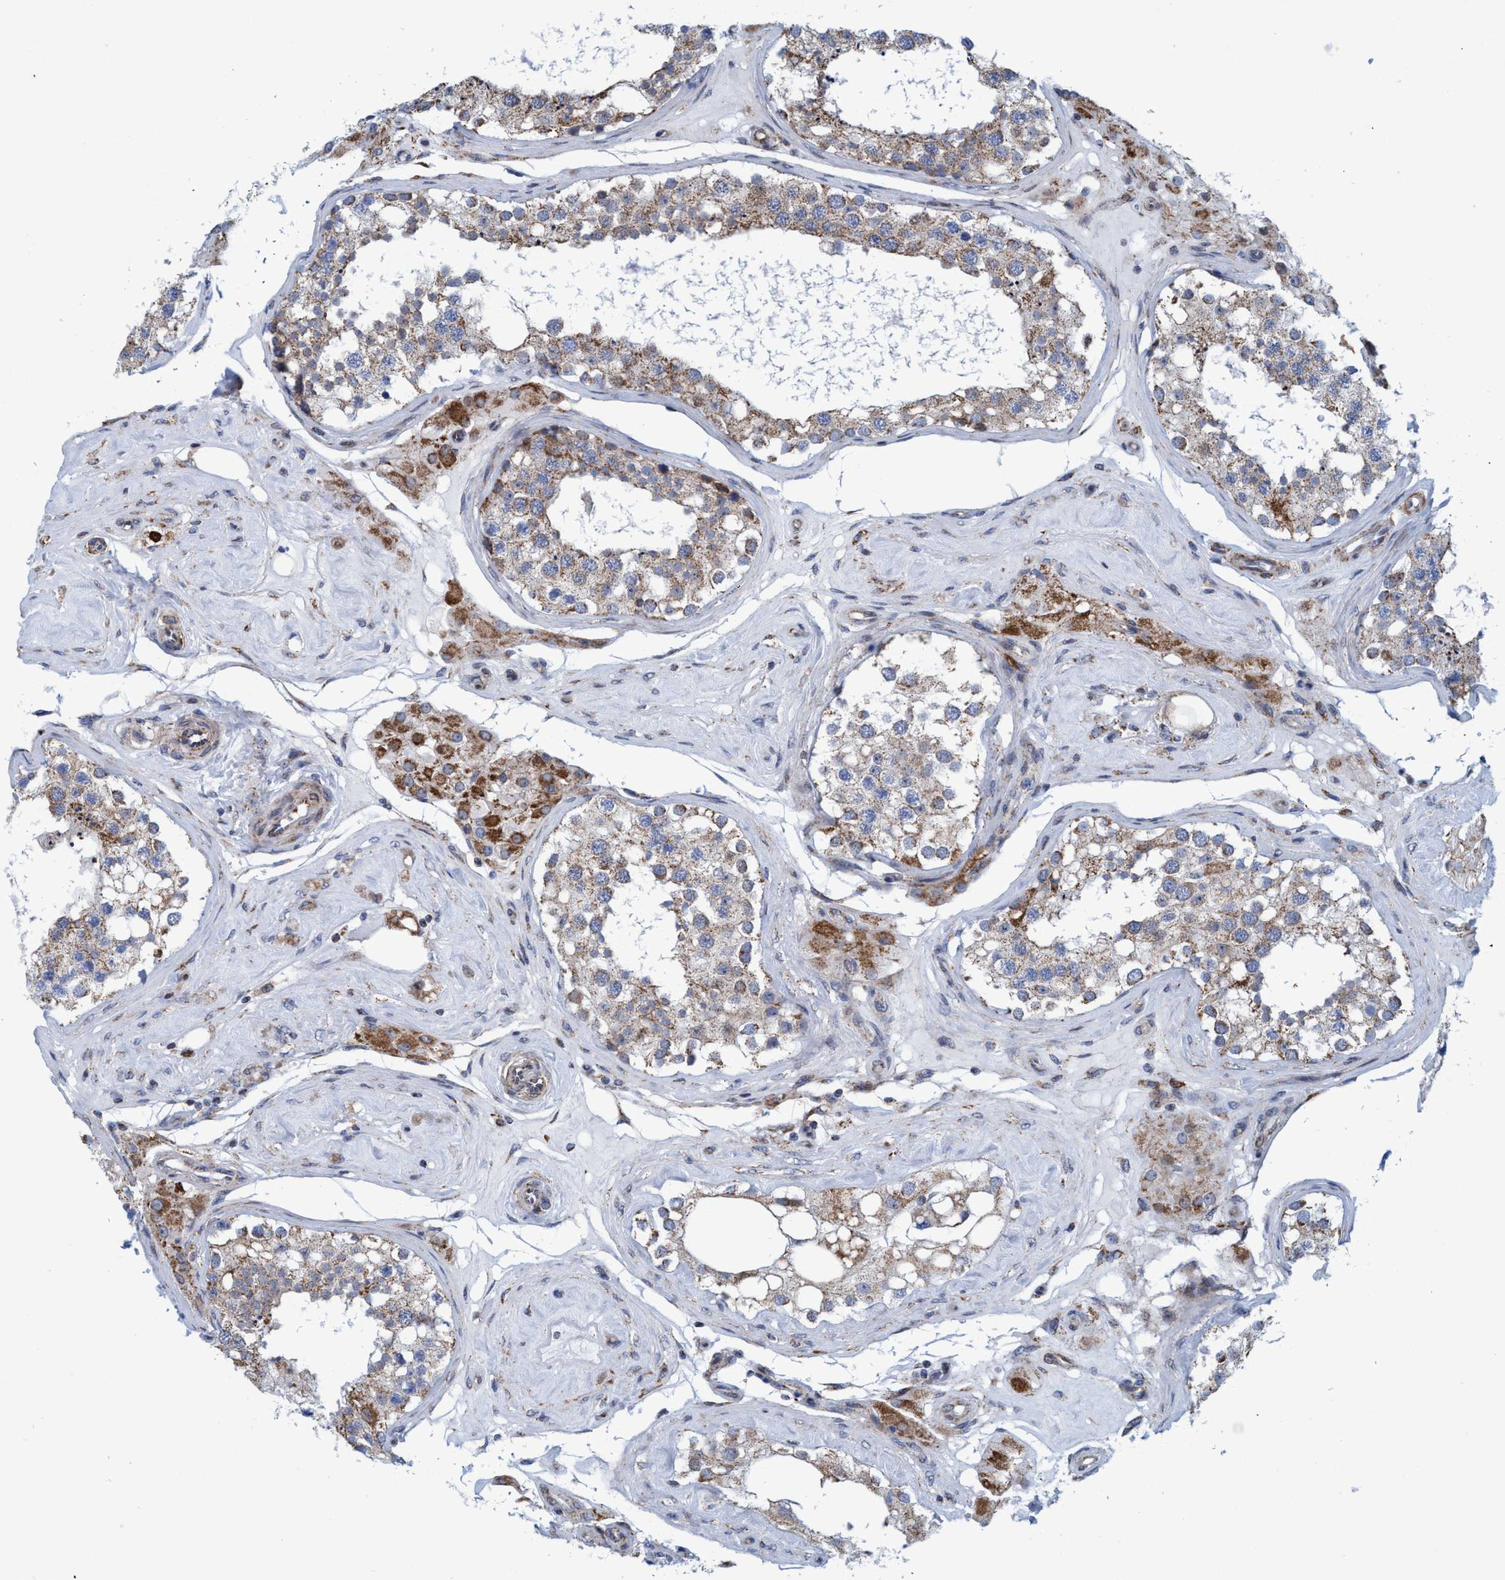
{"staining": {"intensity": "moderate", "quantity": "25%-75%", "location": "cytoplasmic/membranous"}, "tissue": "testis", "cell_type": "Cells in seminiferous ducts", "image_type": "normal", "snomed": [{"axis": "morphology", "description": "Normal tissue, NOS"}, {"axis": "topography", "description": "Testis"}], "caption": "Testis stained with immunohistochemistry reveals moderate cytoplasmic/membranous positivity in approximately 25%-75% of cells in seminiferous ducts. The staining is performed using DAB (3,3'-diaminobenzidine) brown chromogen to label protein expression. The nuclei are counter-stained blue using hematoxylin.", "gene": "POLR1F", "patient": {"sex": "male", "age": 68}}